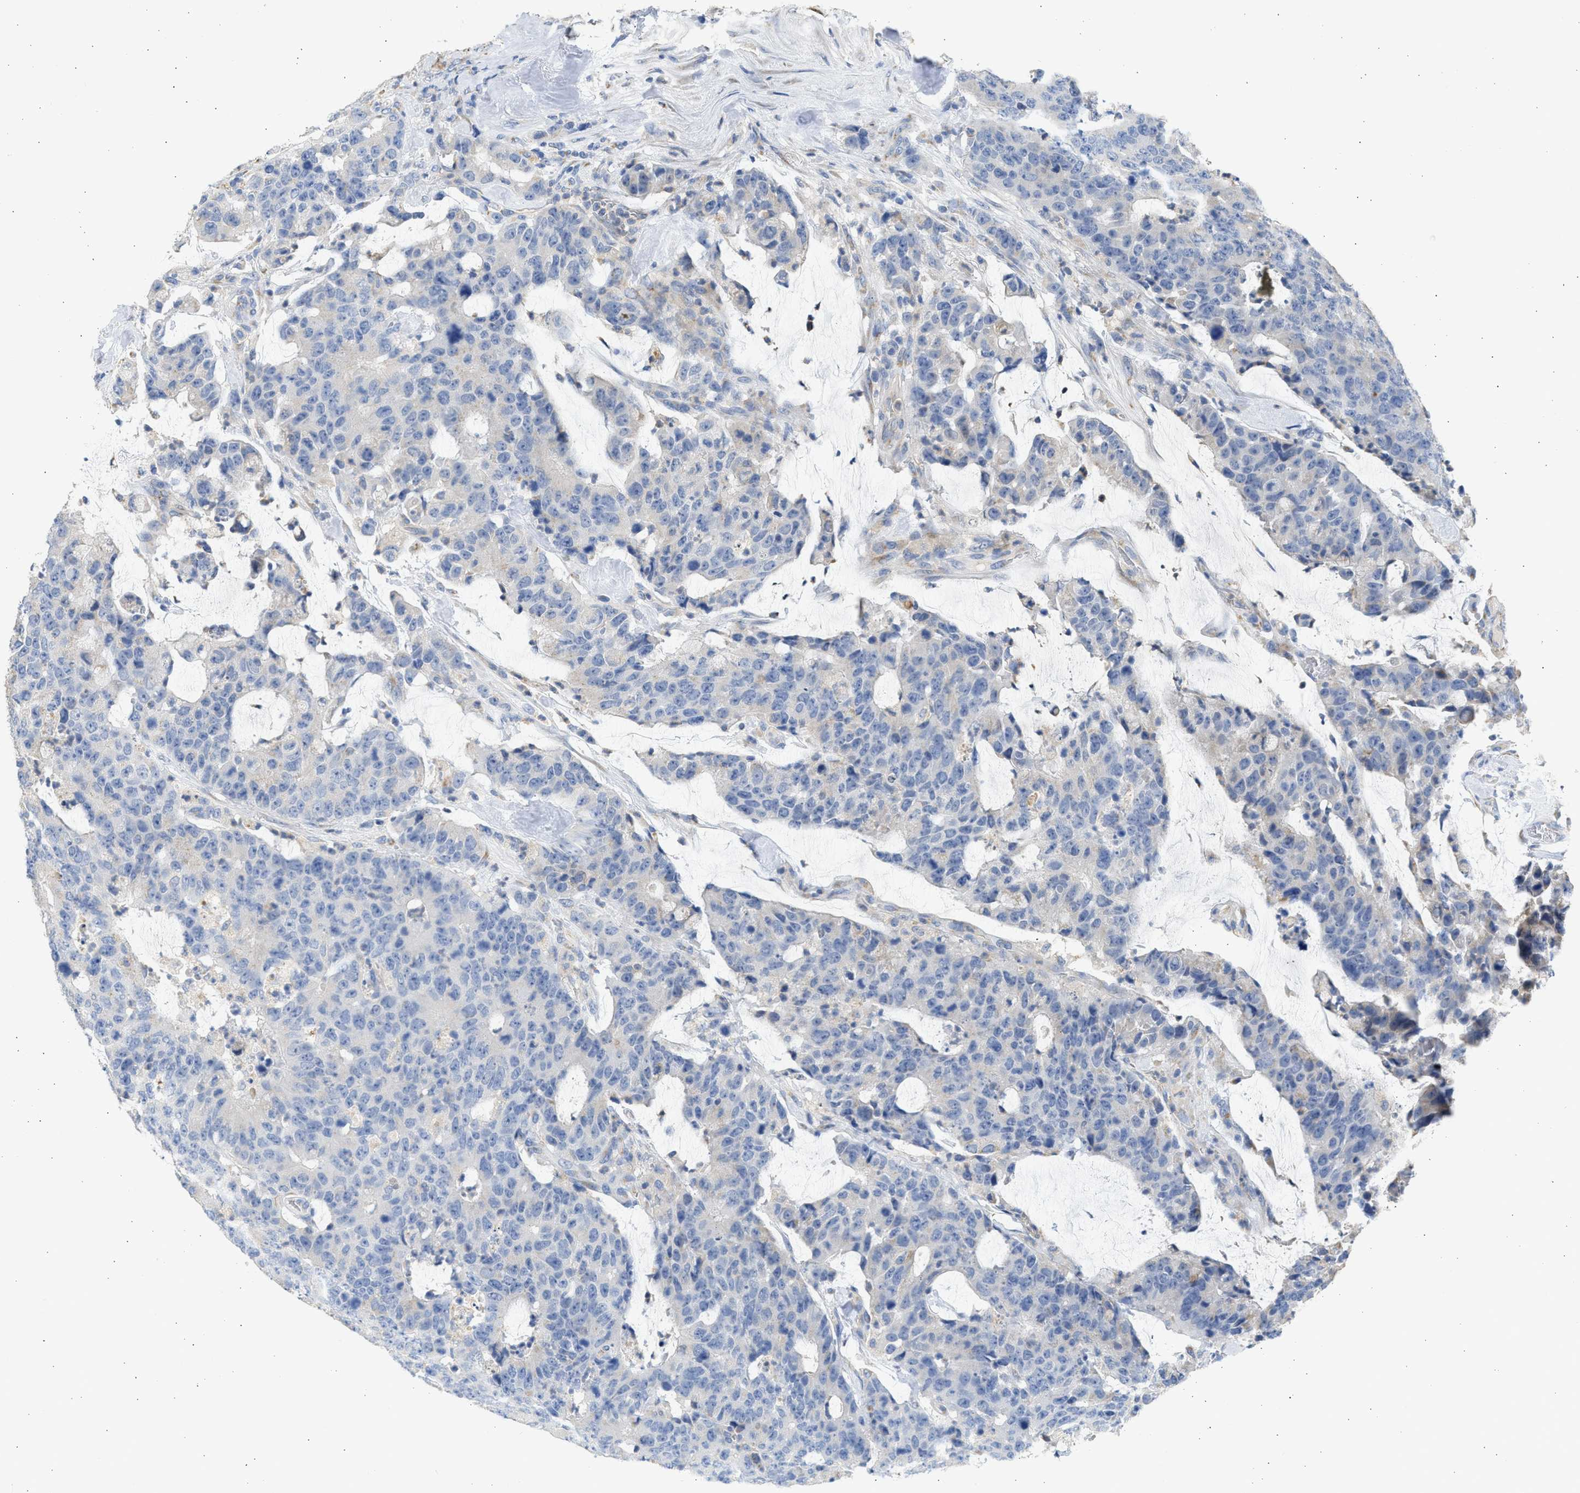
{"staining": {"intensity": "negative", "quantity": "none", "location": "none"}, "tissue": "colorectal cancer", "cell_type": "Tumor cells", "image_type": "cancer", "snomed": [{"axis": "morphology", "description": "Adenocarcinoma, NOS"}, {"axis": "topography", "description": "Colon"}], "caption": "Image shows no significant protein positivity in tumor cells of colorectal adenocarcinoma.", "gene": "IPO8", "patient": {"sex": "female", "age": 86}}